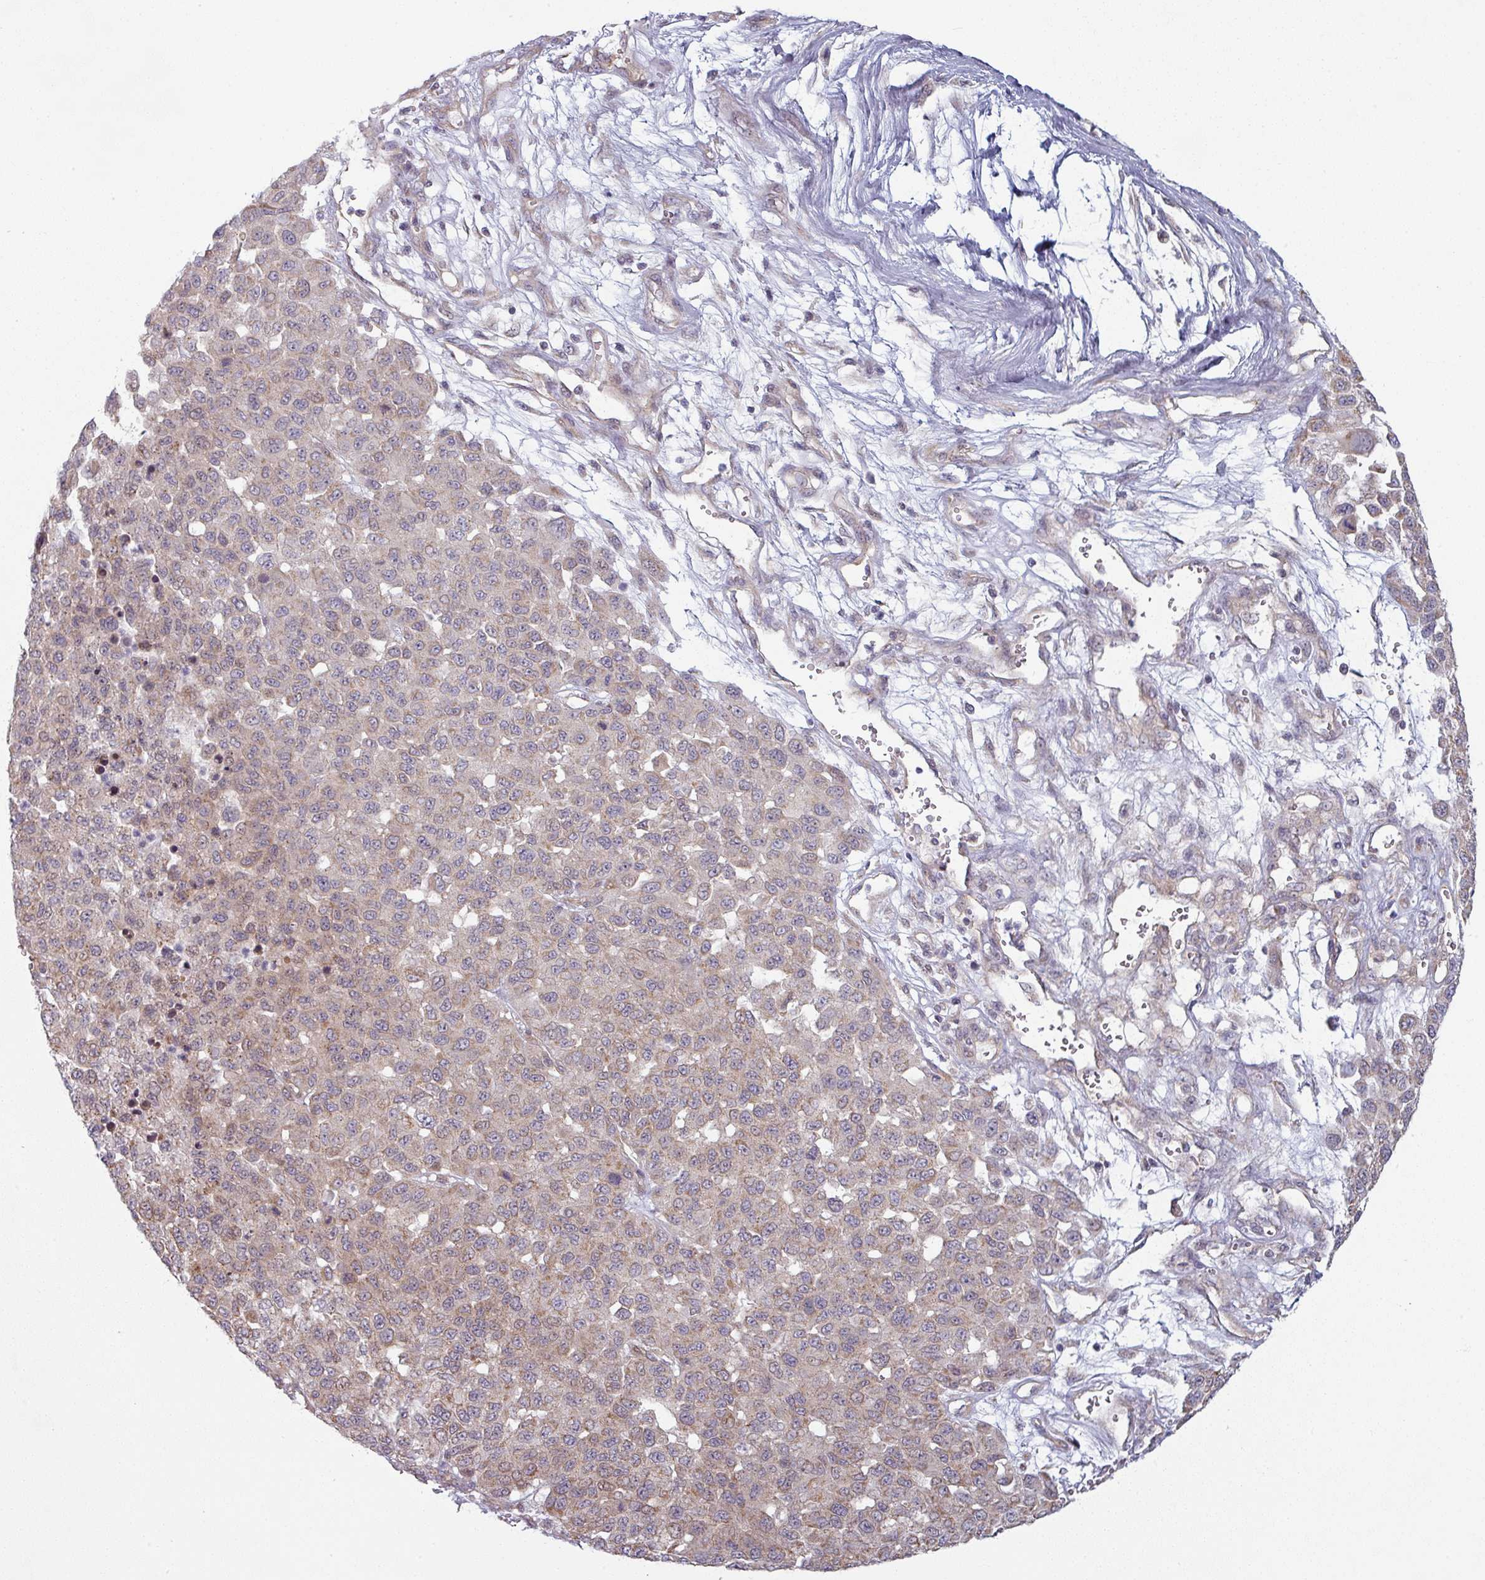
{"staining": {"intensity": "weak", "quantity": "25%-75%", "location": "cytoplasmic/membranous"}, "tissue": "melanoma", "cell_type": "Tumor cells", "image_type": "cancer", "snomed": [{"axis": "morphology", "description": "Malignant melanoma, NOS"}, {"axis": "topography", "description": "Skin"}], "caption": "Weak cytoplasmic/membranous staining is seen in about 25%-75% of tumor cells in malignant melanoma. Immunohistochemistry (ihc) stains the protein in brown and the nuclei are stained blue.", "gene": "PLEKHJ1", "patient": {"sex": "male", "age": 62}}